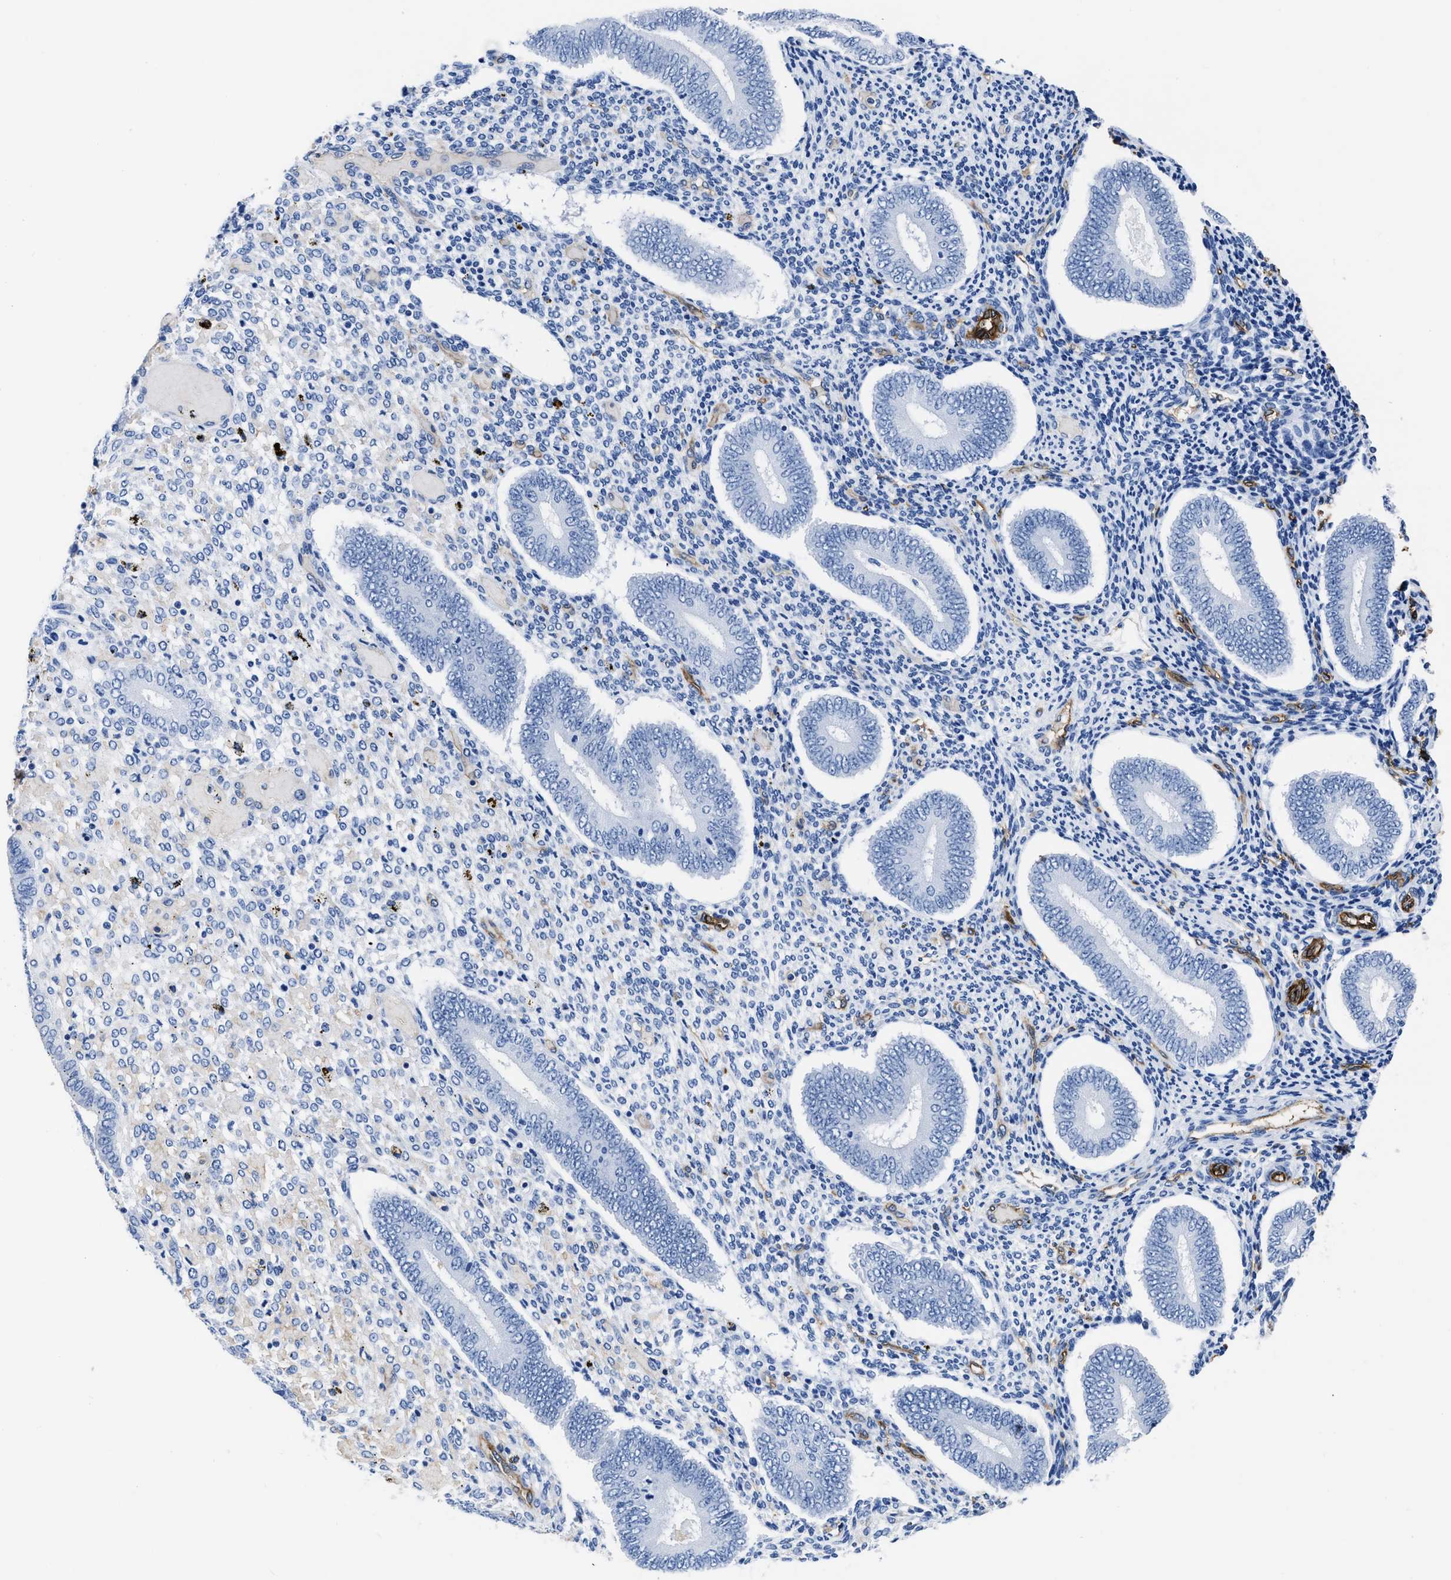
{"staining": {"intensity": "negative", "quantity": "none", "location": "none"}, "tissue": "endometrium", "cell_type": "Cells in endometrial stroma", "image_type": "normal", "snomed": [{"axis": "morphology", "description": "Normal tissue, NOS"}, {"axis": "topography", "description": "Endometrium"}], "caption": "DAB (3,3'-diaminobenzidine) immunohistochemical staining of benign human endometrium demonstrates no significant expression in cells in endometrial stroma. (DAB (3,3'-diaminobenzidine) IHC, high magnification).", "gene": "AQP1", "patient": {"sex": "female", "age": 42}}